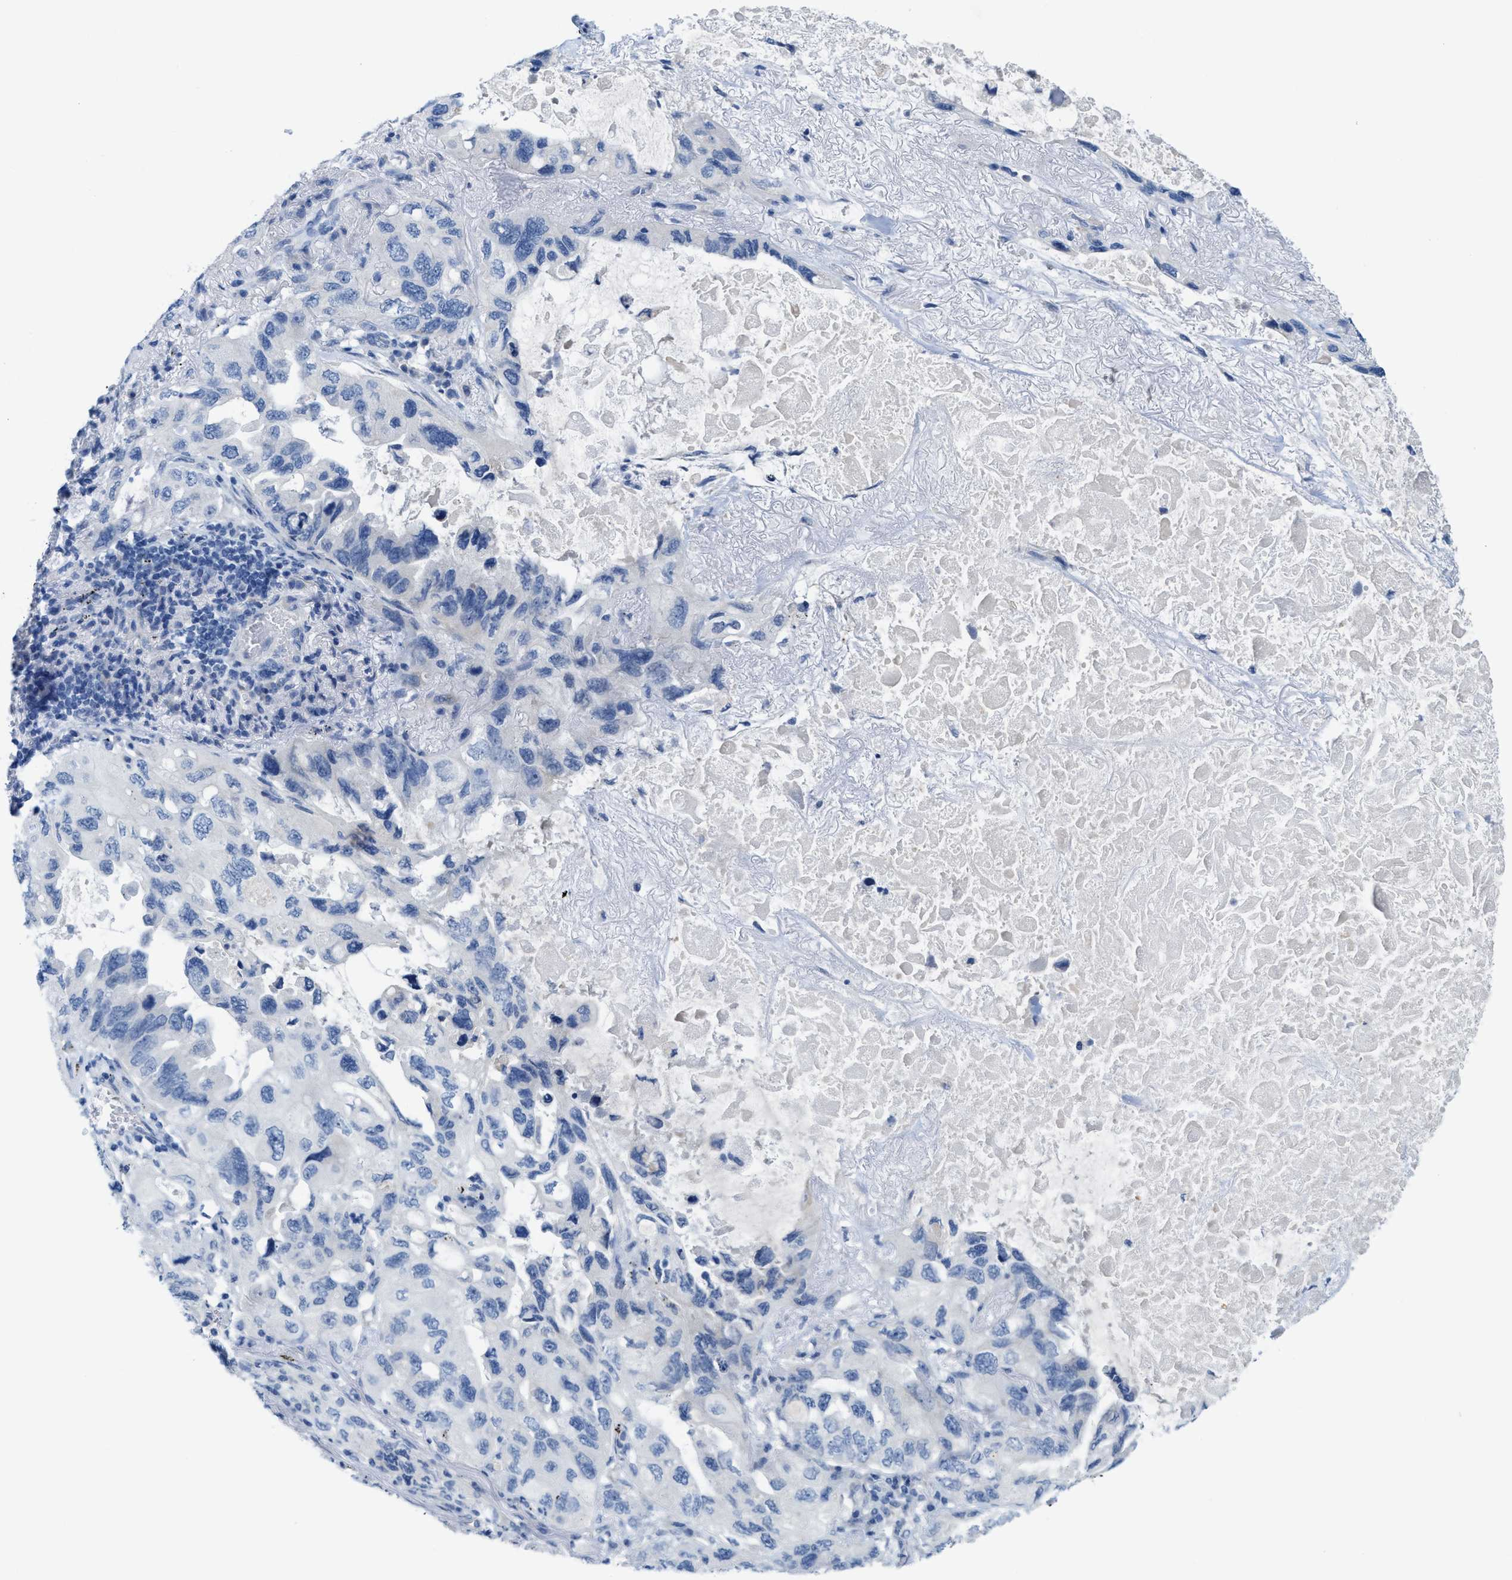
{"staining": {"intensity": "negative", "quantity": "none", "location": "none"}, "tissue": "lung cancer", "cell_type": "Tumor cells", "image_type": "cancer", "snomed": [{"axis": "morphology", "description": "Squamous cell carcinoma, NOS"}, {"axis": "topography", "description": "Lung"}], "caption": "Immunohistochemical staining of lung cancer shows no significant staining in tumor cells.", "gene": "CPA2", "patient": {"sex": "female", "age": 73}}